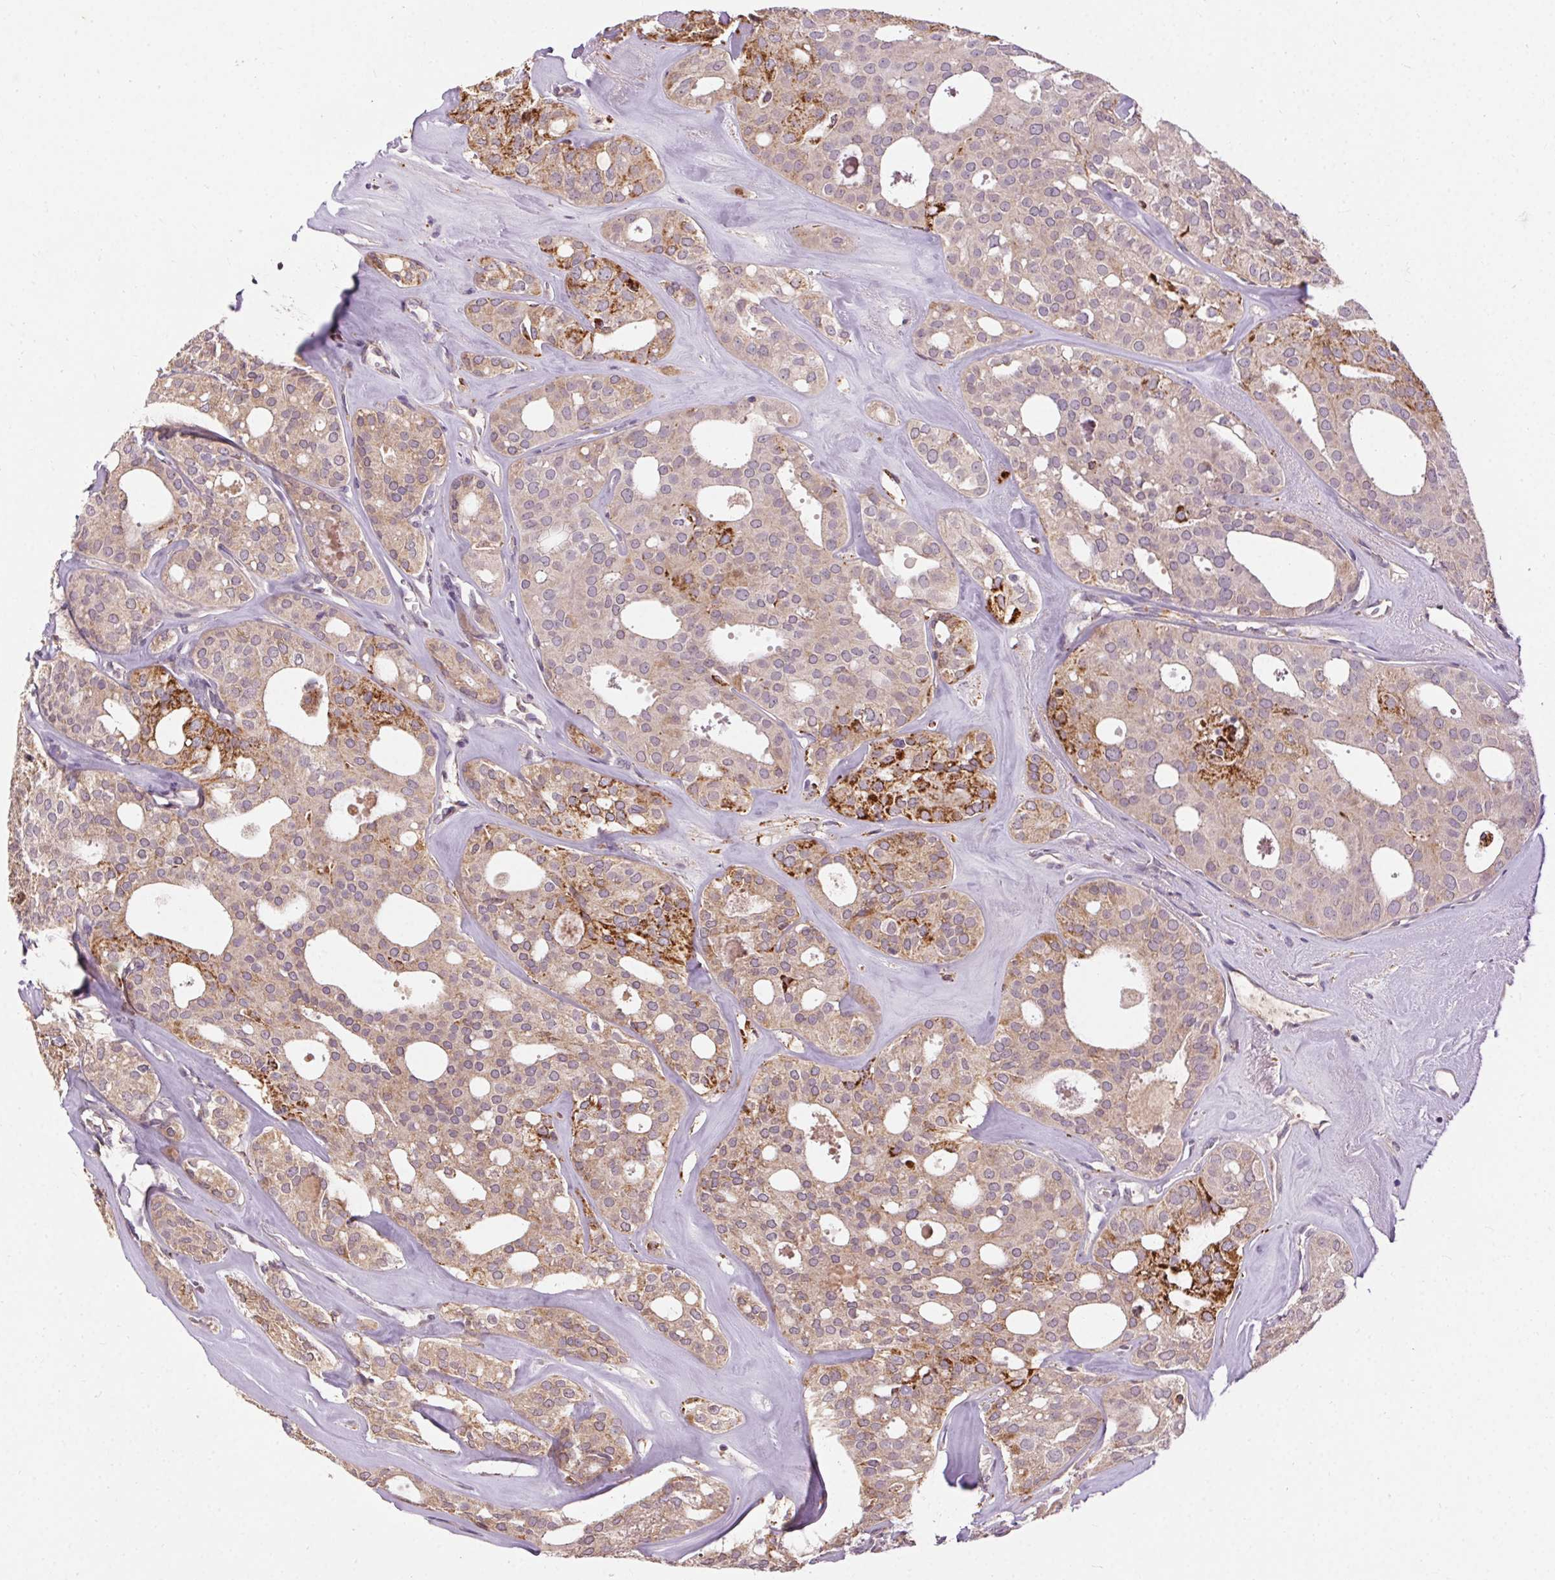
{"staining": {"intensity": "weak", "quantity": ">75%", "location": "cytoplasmic/membranous"}, "tissue": "thyroid cancer", "cell_type": "Tumor cells", "image_type": "cancer", "snomed": [{"axis": "morphology", "description": "Follicular adenoma carcinoma, NOS"}, {"axis": "topography", "description": "Thyroid gland"}], "caption": "Human thyroid cancer stained with a brown dye exhibits weak cytoplasmic/membranous positive expression in approximately >75% of tumor cells.", "gene": "REP15", "patient": {"sex": "male", "age": 75}}